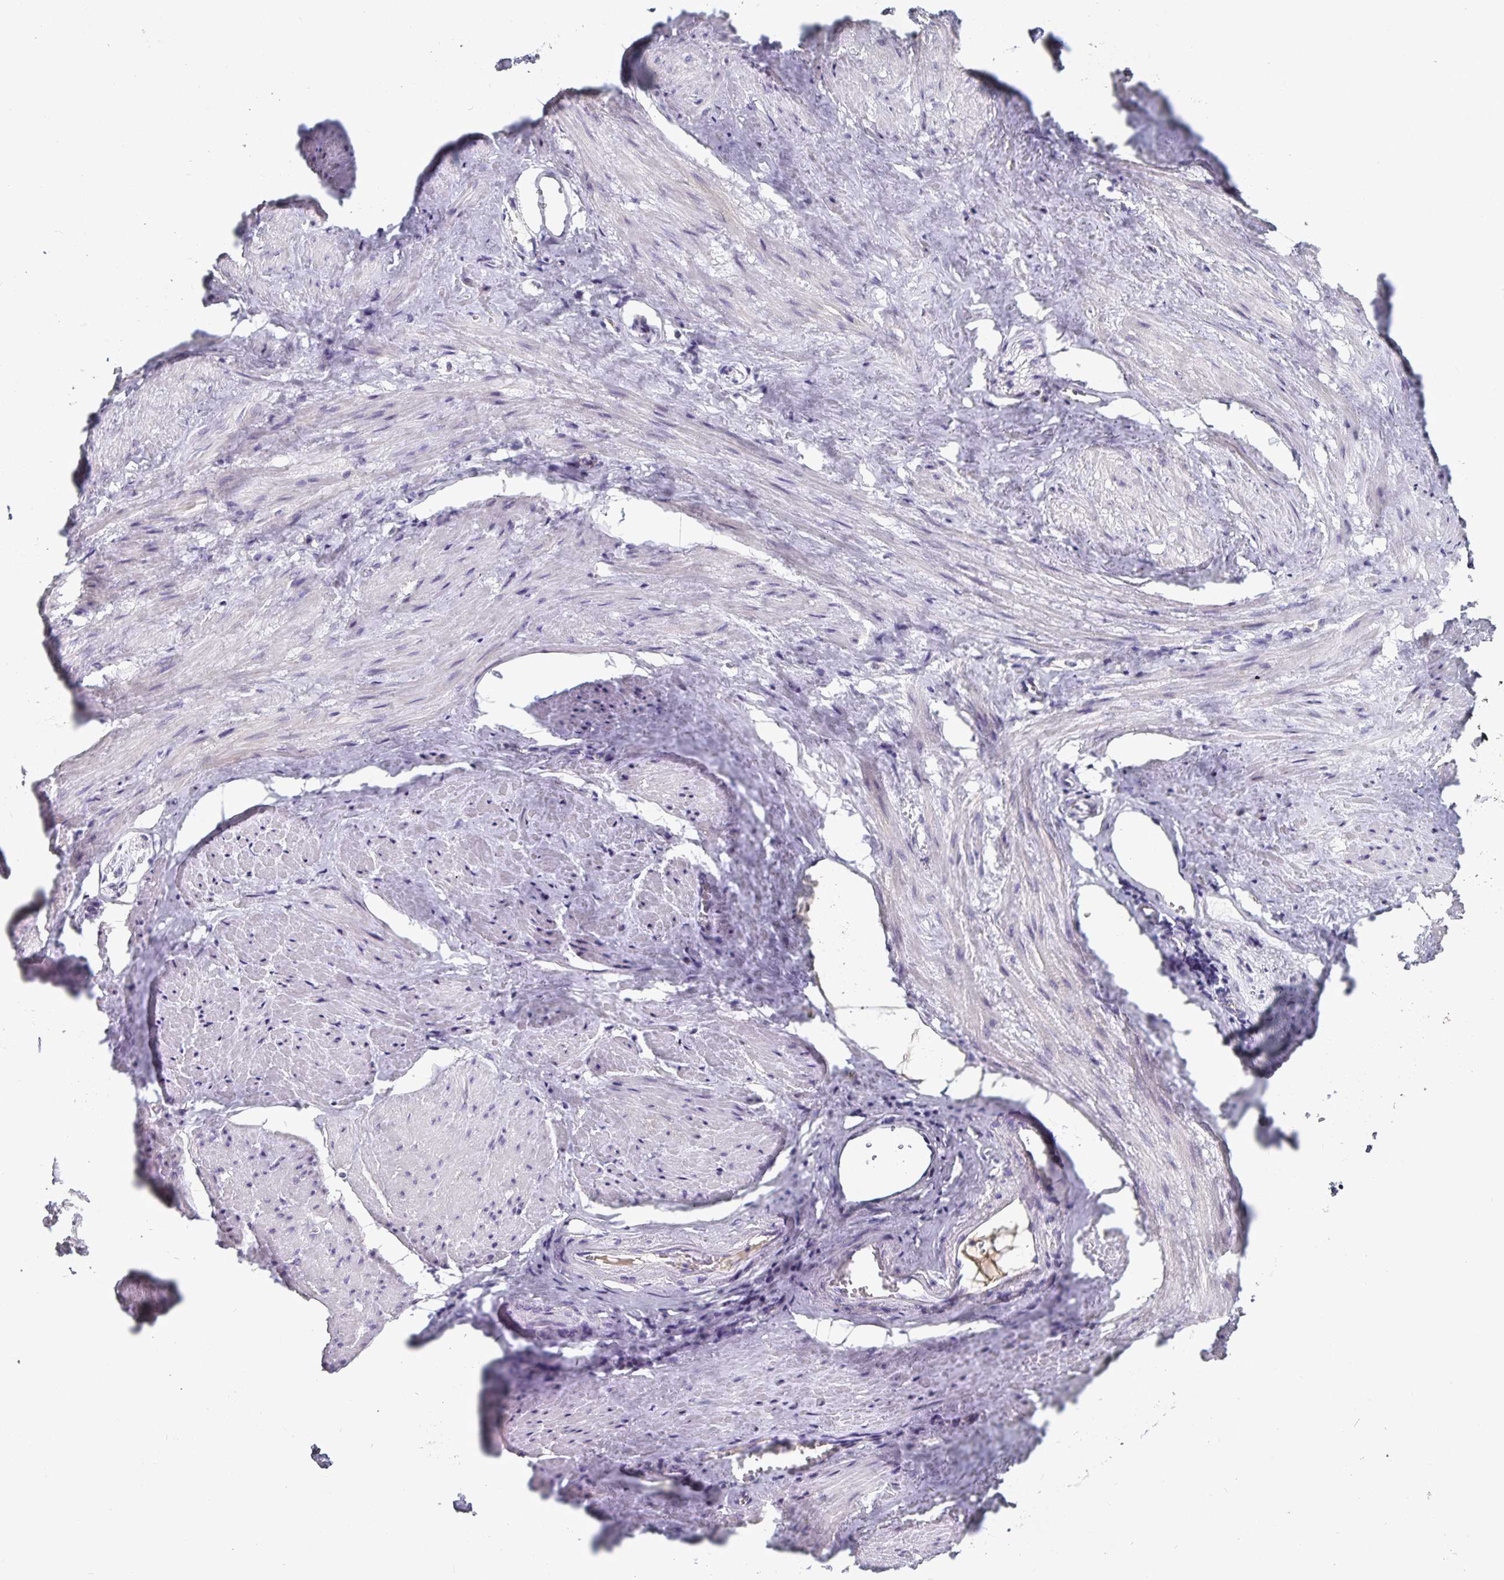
{"staining": {"intensity": "negative", "quantity": "none", "location": "none"}, "tissue": "adipose tissue", "cell_type": "Adipocytes", "image_type": "normal", "snomed": [{"axis": "morphology", "description": "Normal tissue, NOS"}, {"axis": "topography", "description": "Prostate"}, {"axis": "topography", "description": "Peripheral nerve tissue"}], "caption": "Adipocytes show no significant positivity in unremarkable adipose tissue. (Stains: DAB IHC with hematoxylin counter stain, Microscopy: brightfield microscopy at high magnification).", "gene": "TTR", "patient": {"sex": "male", "age": 55}}